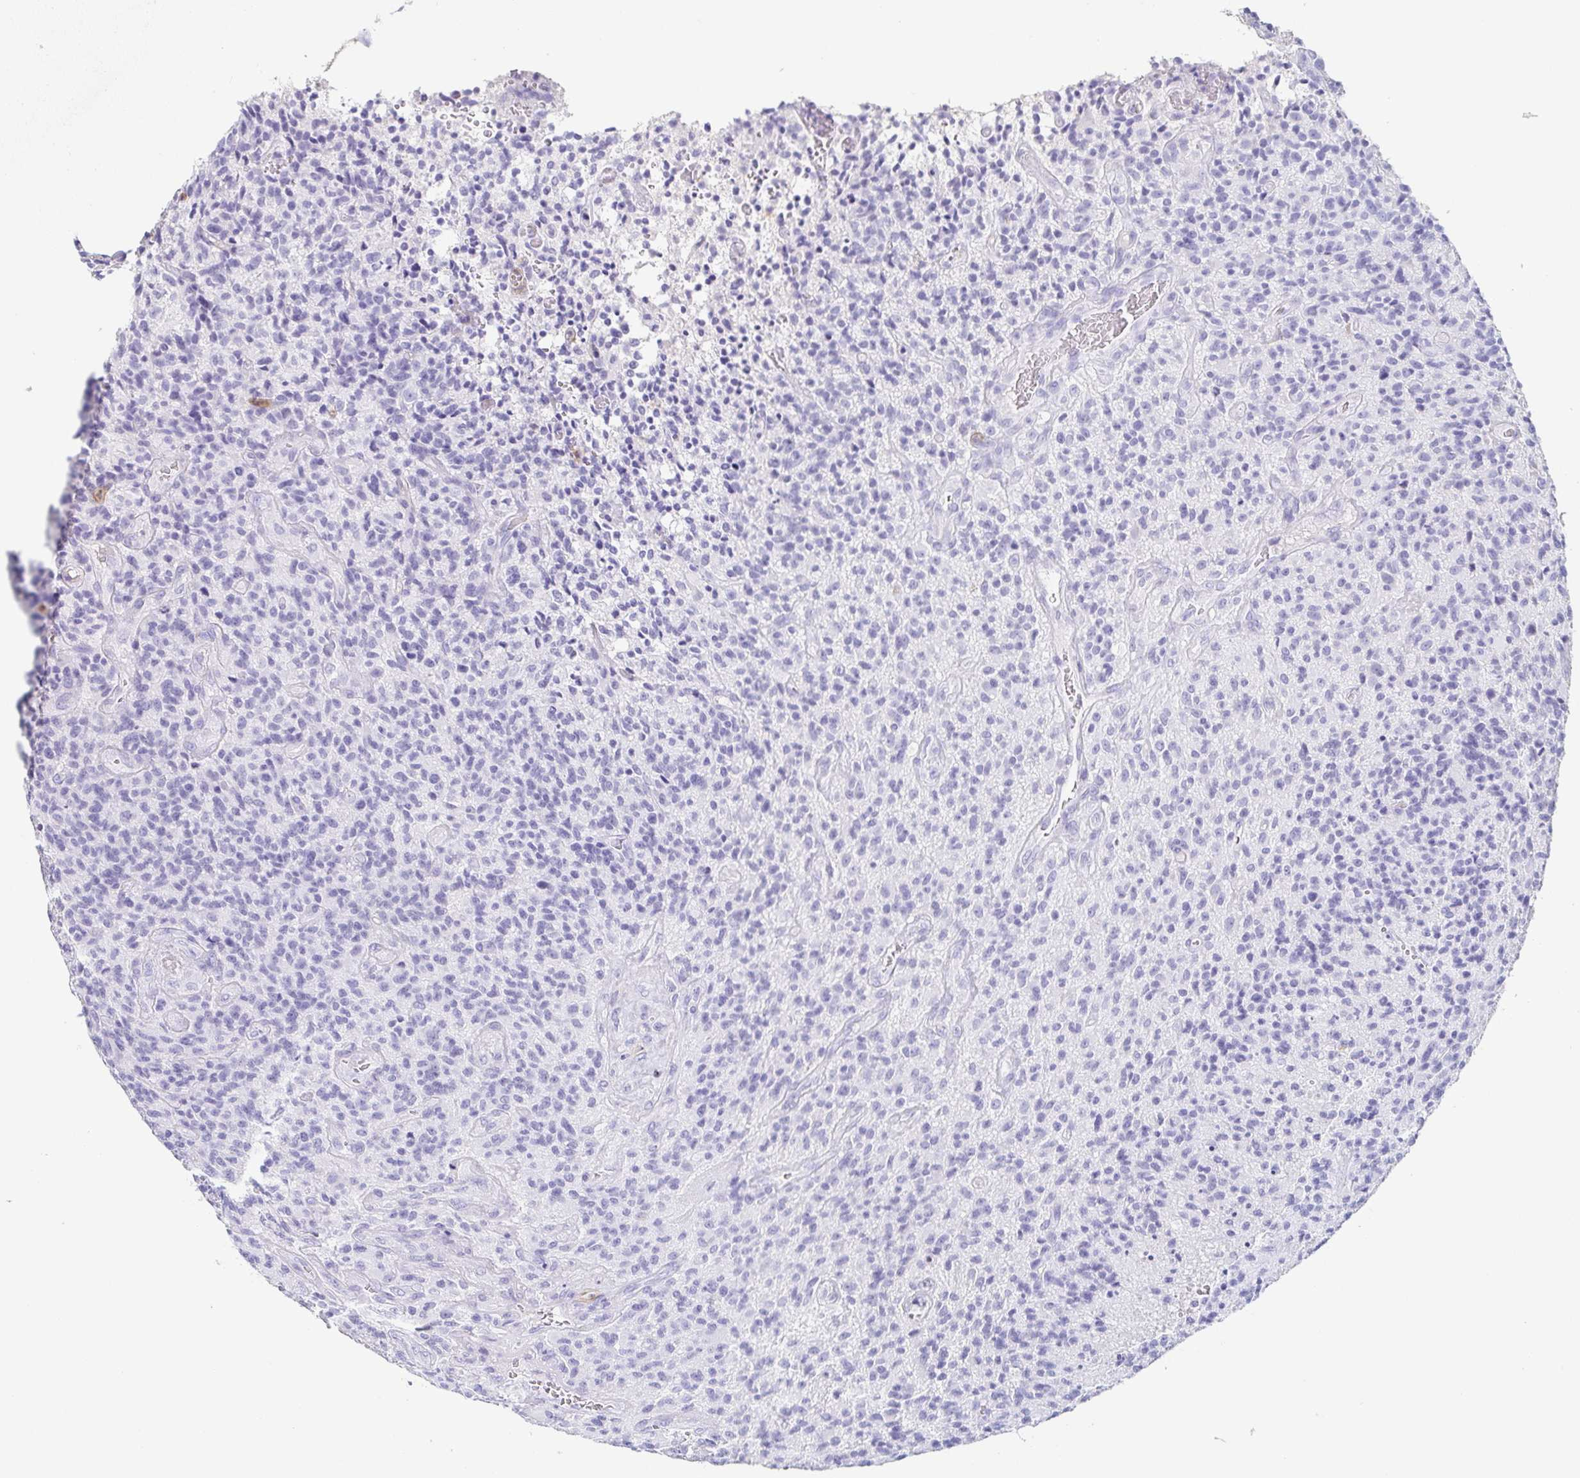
{"staining": {"intensity": "negative", "quantity": "none", "location": "none"}, "tissue": "glioma", "cell_type": "Tumor cells", "image_type": "cancer", "snomed": [{"axis": "morphology", "description": "Glioma, malignant, High grade"}, {"axis": "topography", "description": "Brain"}], "caption": "Immunohistochemistry micrograph of neoplastic tissue: glioma stained with DAB displays no significant protein staining in tumor cells.", "gene": "BPIFA2", "patient": {"sex": "male", "age": 76}}